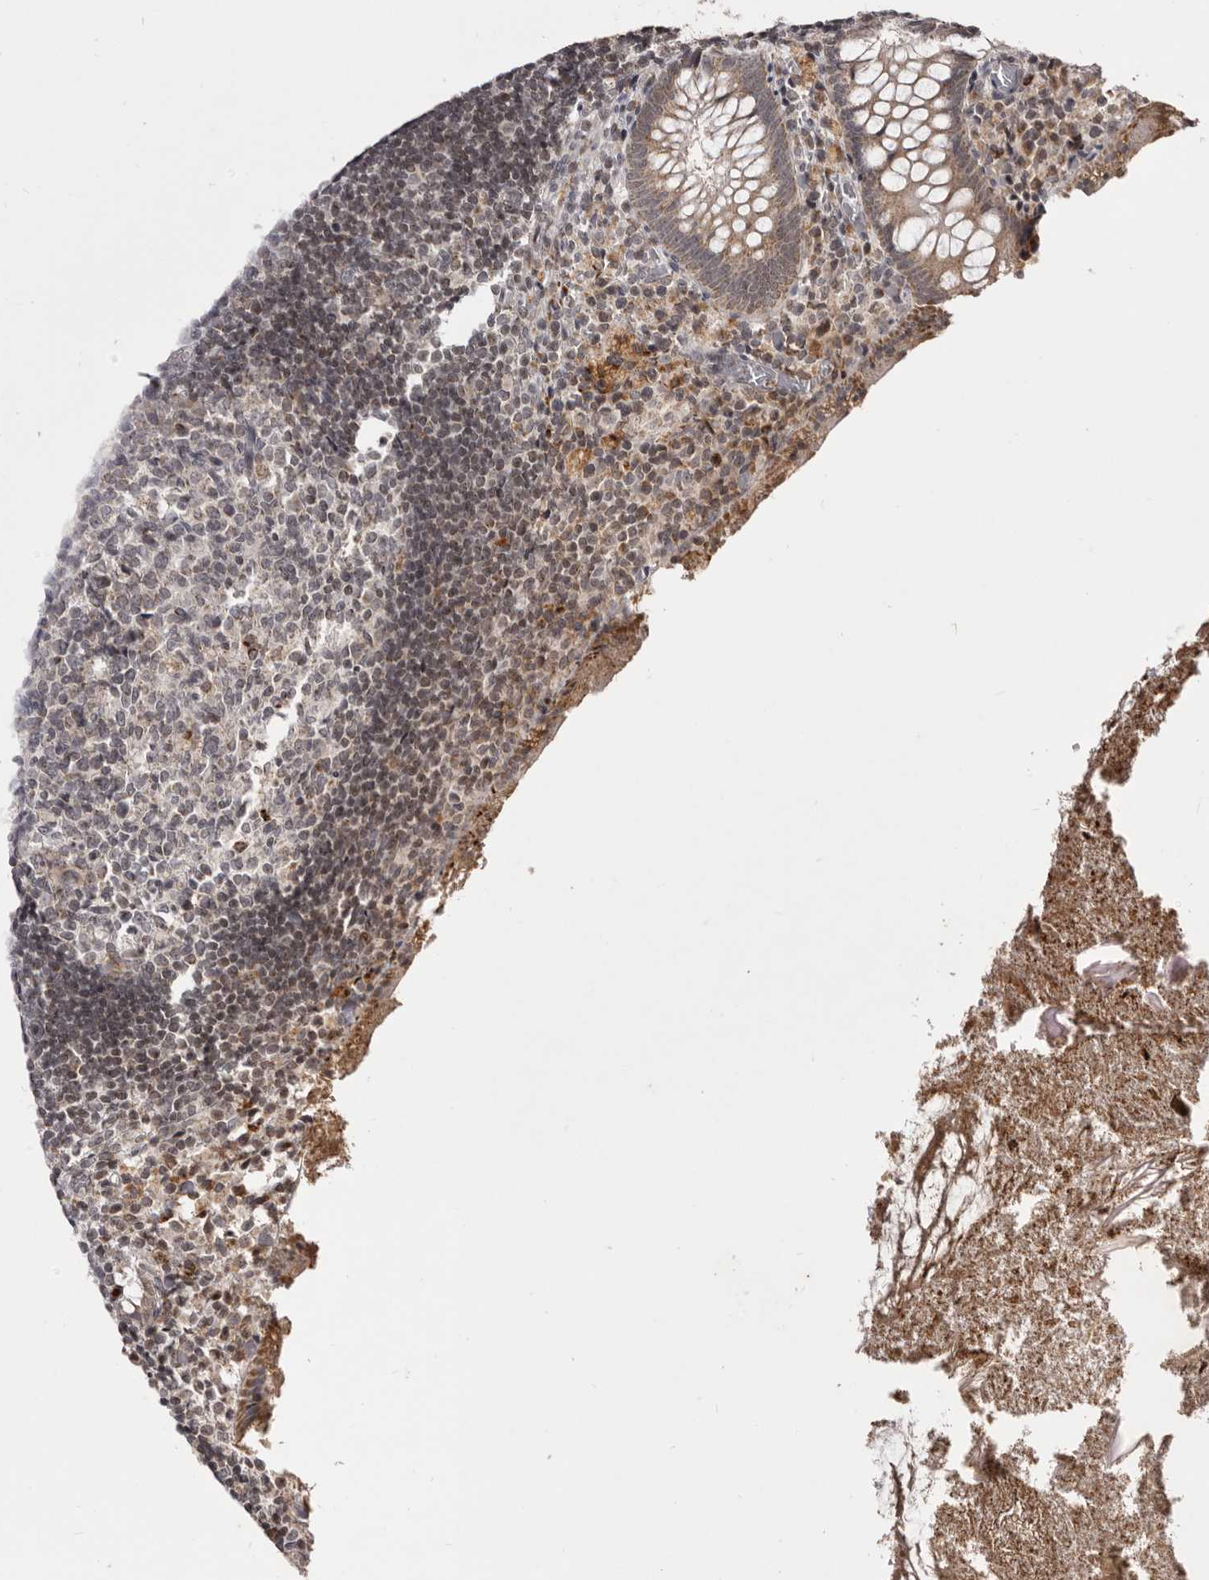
{"staining": {"intensity": "weak", "quantity": "25%-75%", "location": "cytoplasmic/membranous"}, "tissue": "appendix", "cell_type": "Glandular cells", "image_type": "normal", "snomed": [{"axis": "morphology", "description": "Normal tissue, NOS"}, {"axis": "topography", "description": "Appendix"}], "caption": "Immunohistochemical staining of benign human appendix shows 25%-75% levels of weak cytoplasmic/membranous protein expression in about 25%-75% of glandular cells. Using DAB (3,3'-diaminobenzidine) (brown) and hematoxylin (blue) stains, captured at high magnification using brightfield microscopy.", "gene": "THUMPD1", "patient": {"sex": "female", "age": 17}}